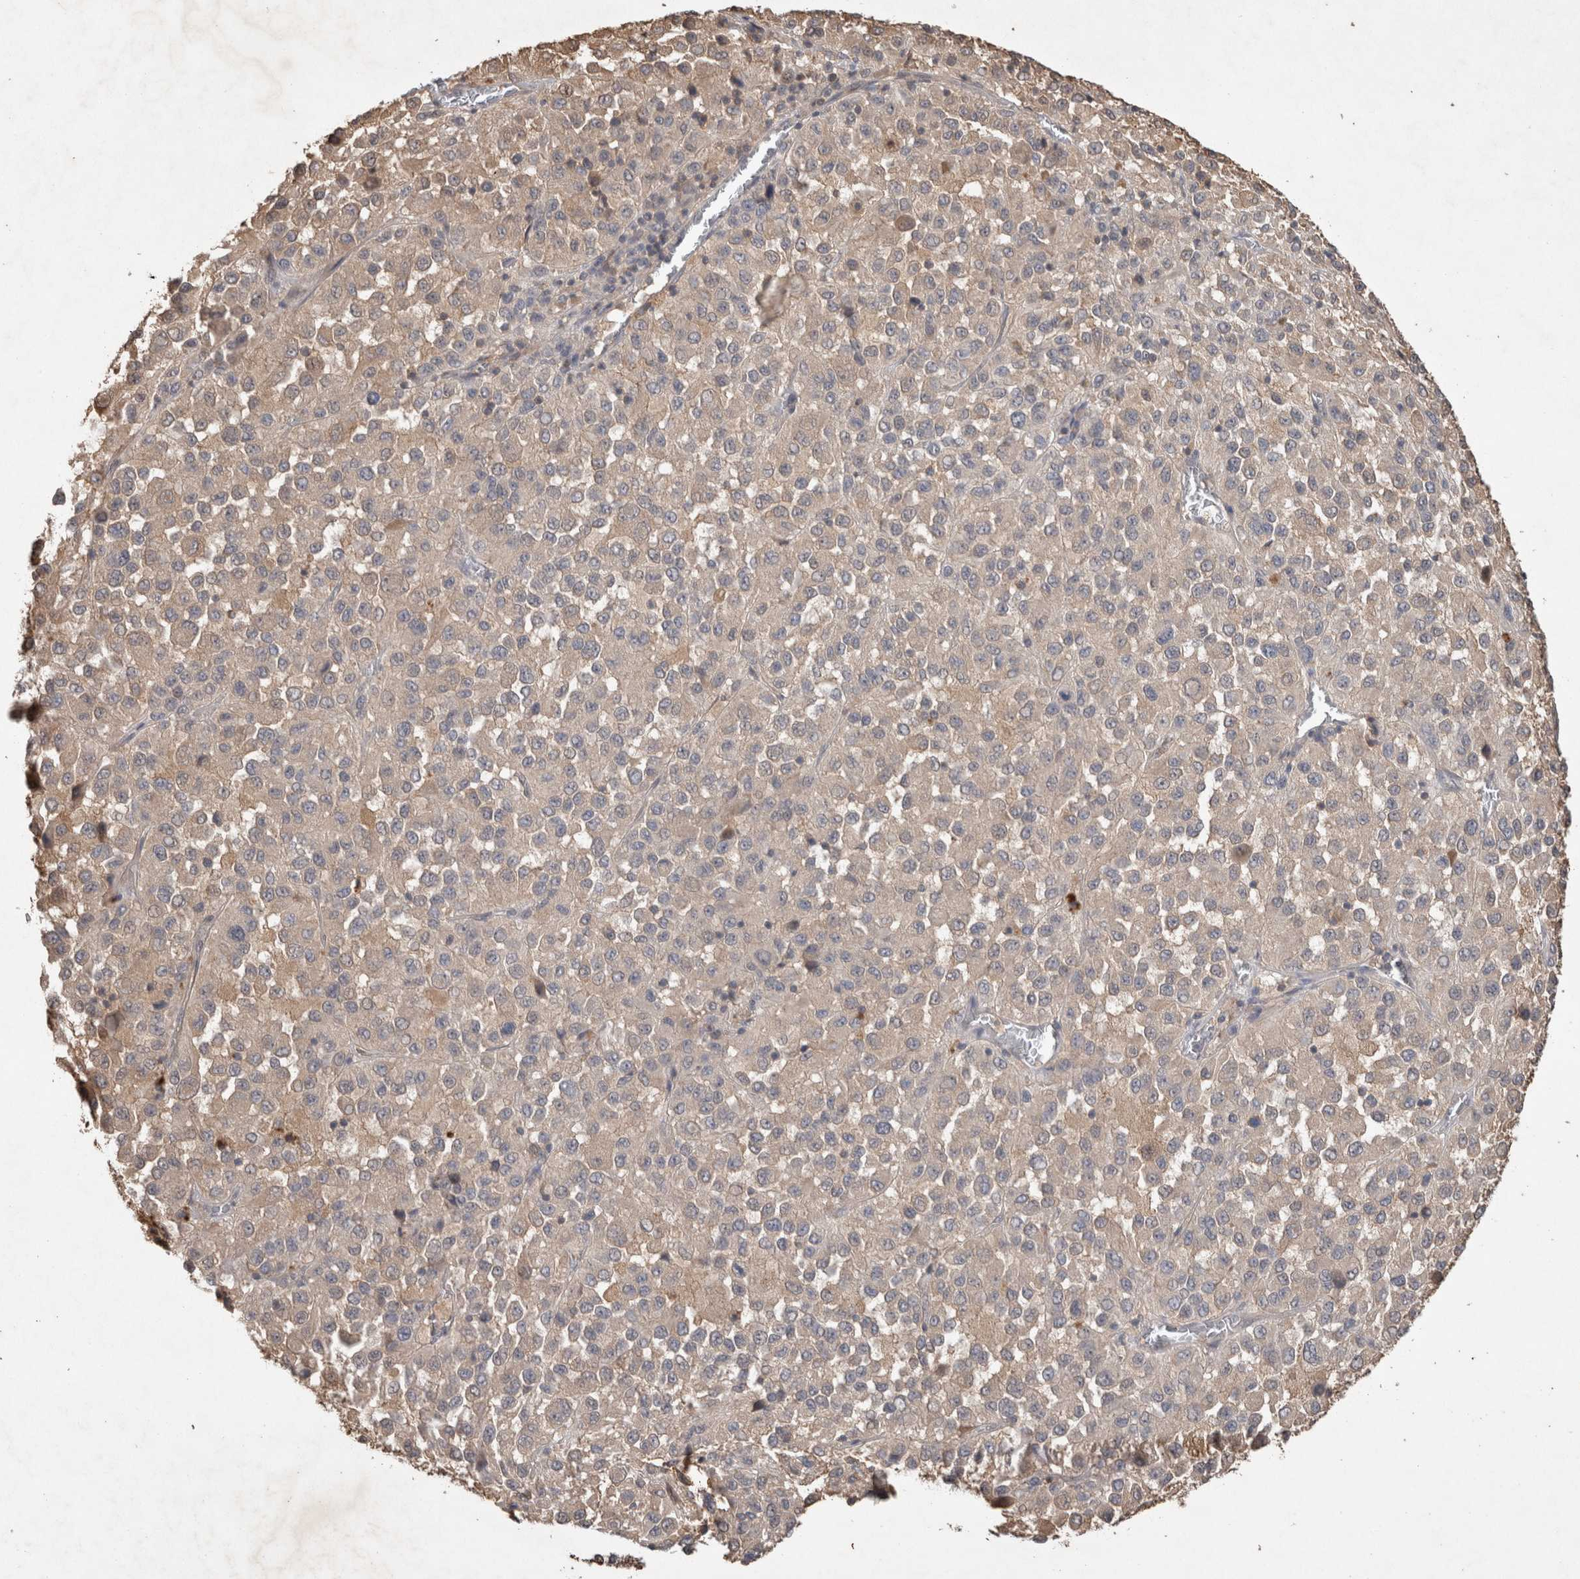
{"staining": {"intensity": "weak", "quantity": "<25%", "location": "cytoplasmic/membranous"}, "tissue": "melanoma", "cell_type": "Tumor cells", "image_type": "cancer", "snomed": [{"axis": "morphology", "description": "Malignant melanoma, Metastatic site"}, {"axis": "topography", "description": "Lung"}], "caption": "Tumor cells are negative for brown protein staining in melanoma.", "gene": "TRIM5", "patient": {"sex": "male", "age": 64}}